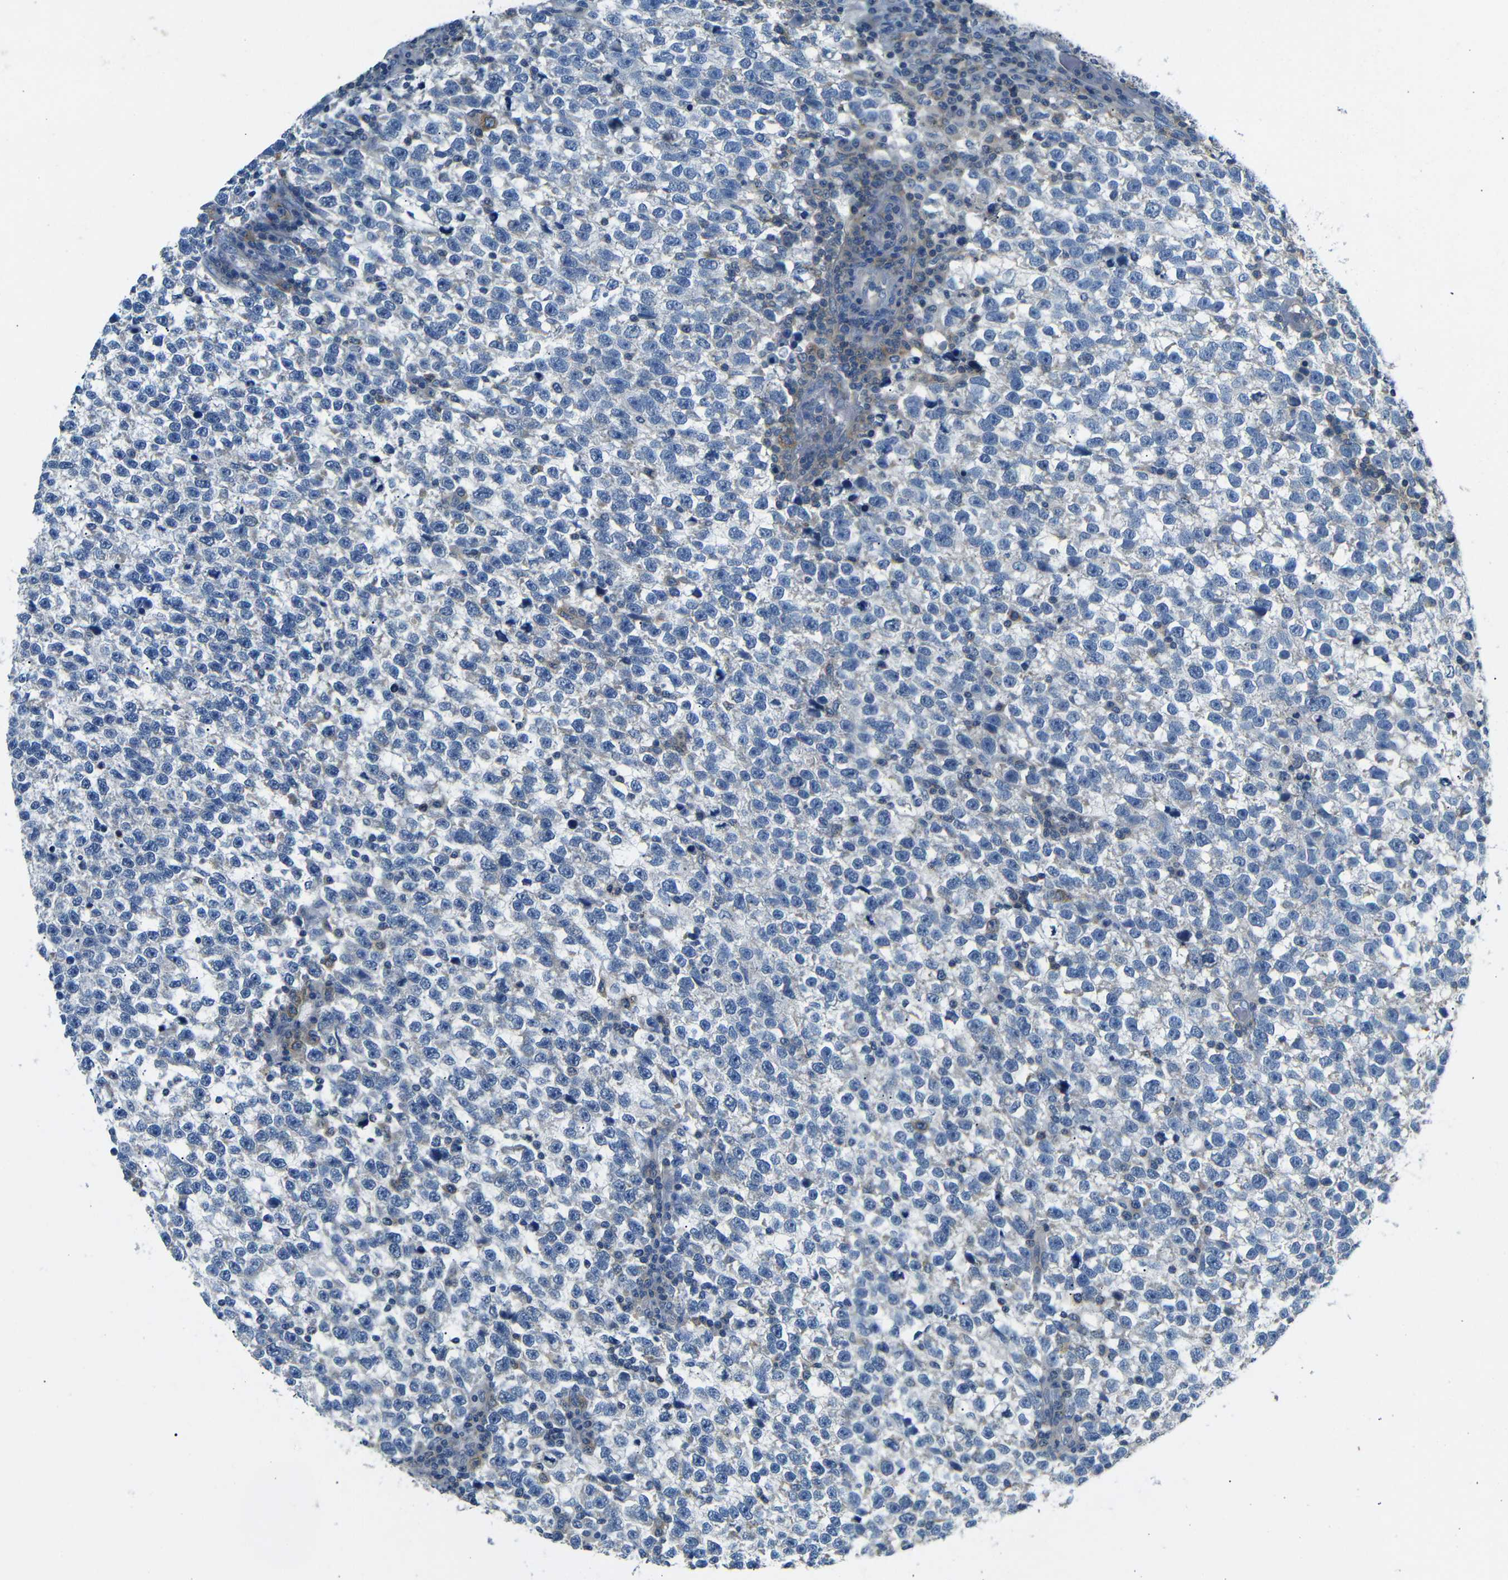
{"staining": {"intensity": "negative", "quantity": "none", "location": "none"}, "tissue": "testis cancer", "cell_type": "Tumor cells", "image_type": "cancer", "snomed": [{"axis": "morphology", "description": "Normal tissue, NOS"}, {"axis": "morphology", "description": "Seminoma, NOS"}, {"axis": "topography", "description": "Testis"}], "caption": "IHC of human testis seminoma reveals no expression in tumor cells. (Stains: DAB (3,3'-diaminobenzidine) immunohistochemistry with hematoxylin counter stain, Microscopy: brightfield microscopy at high magnification).", "gene": "DCP1A", "patient": {"sex": "male", "age": 43}}